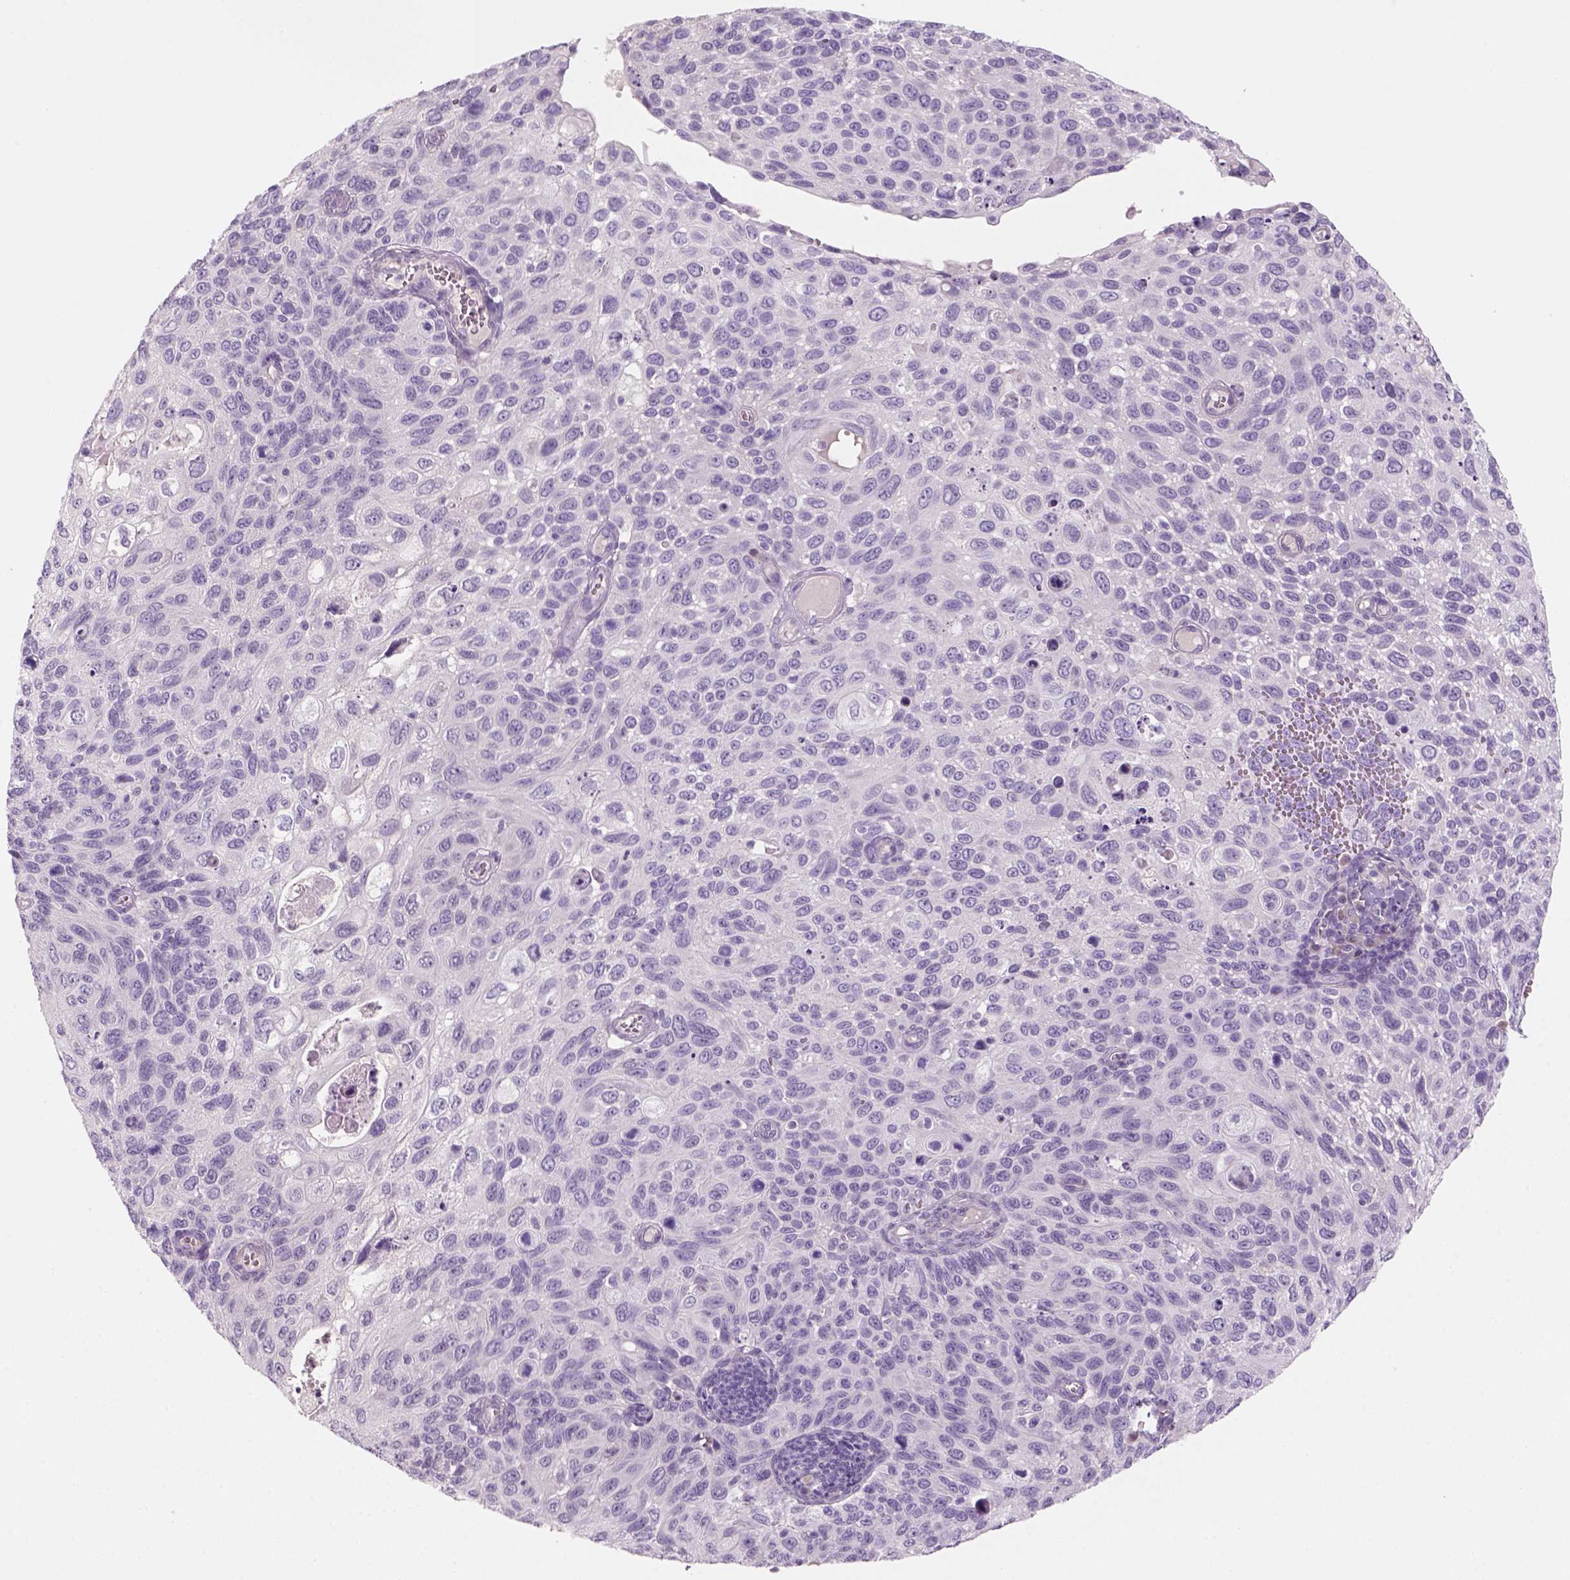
{"staining": {"intensity": "negative", "quantity": "none", "location": "none"}, "tissue": "cervical cancer", "cell_type": "Tumor cells", "image_type": "cancer", "snomed": [{"axis": "morphology", "description": "Squamous cell carcinoma, NOS"}, {"axis": "topography", "description": "Cervix"}], "caption": "Immunohistochemical staining of human squamous cell carcinoma (cervical) shows no significant expression in tumor cells.", "gene": "KRT25", "patient": {"sex": "female", "age": 70}}